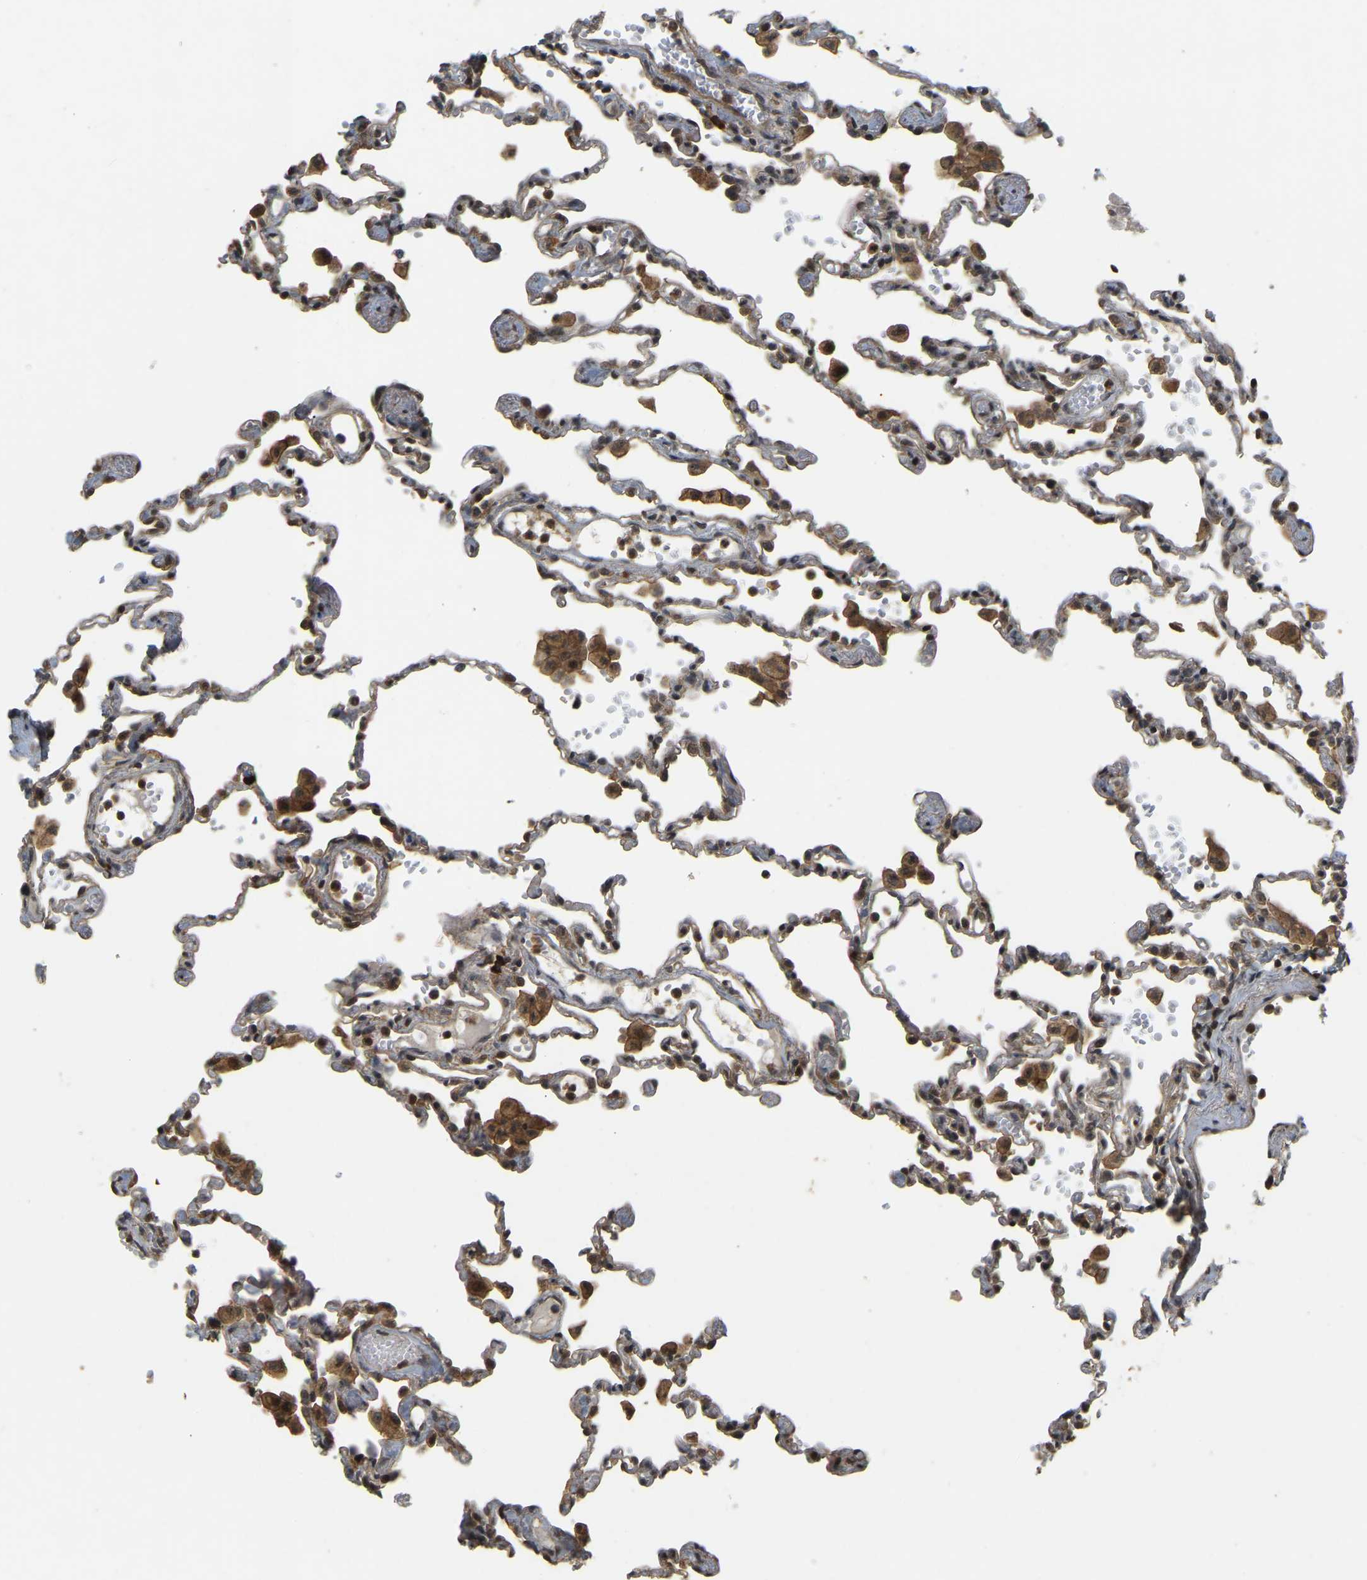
{"staining": {"intensity": "moderate", "quantity": ">75%", "location": "nuclear"}, "tissue": "lung", "cell_type": "Alveolar cells", "image_type": "normal", "snomed": [{"axis": "morphology", "description": "Normal tissue, NOS"}, {"axis": "topography", "description": "Bronchus"}, {"axis": "topography", "description": "Lung"}], "caption": "A high-resolution micrograph shows immunohistochemistry (IHC) staining of benign lung, which exhibits moderate nuclear staining in approximately >75% of alveolar cells. (brown staining indicates protein expression, while blue staining denotes nuclei).", "gene": "BRF2", "patient": {"sex": "female", "age": 49}}